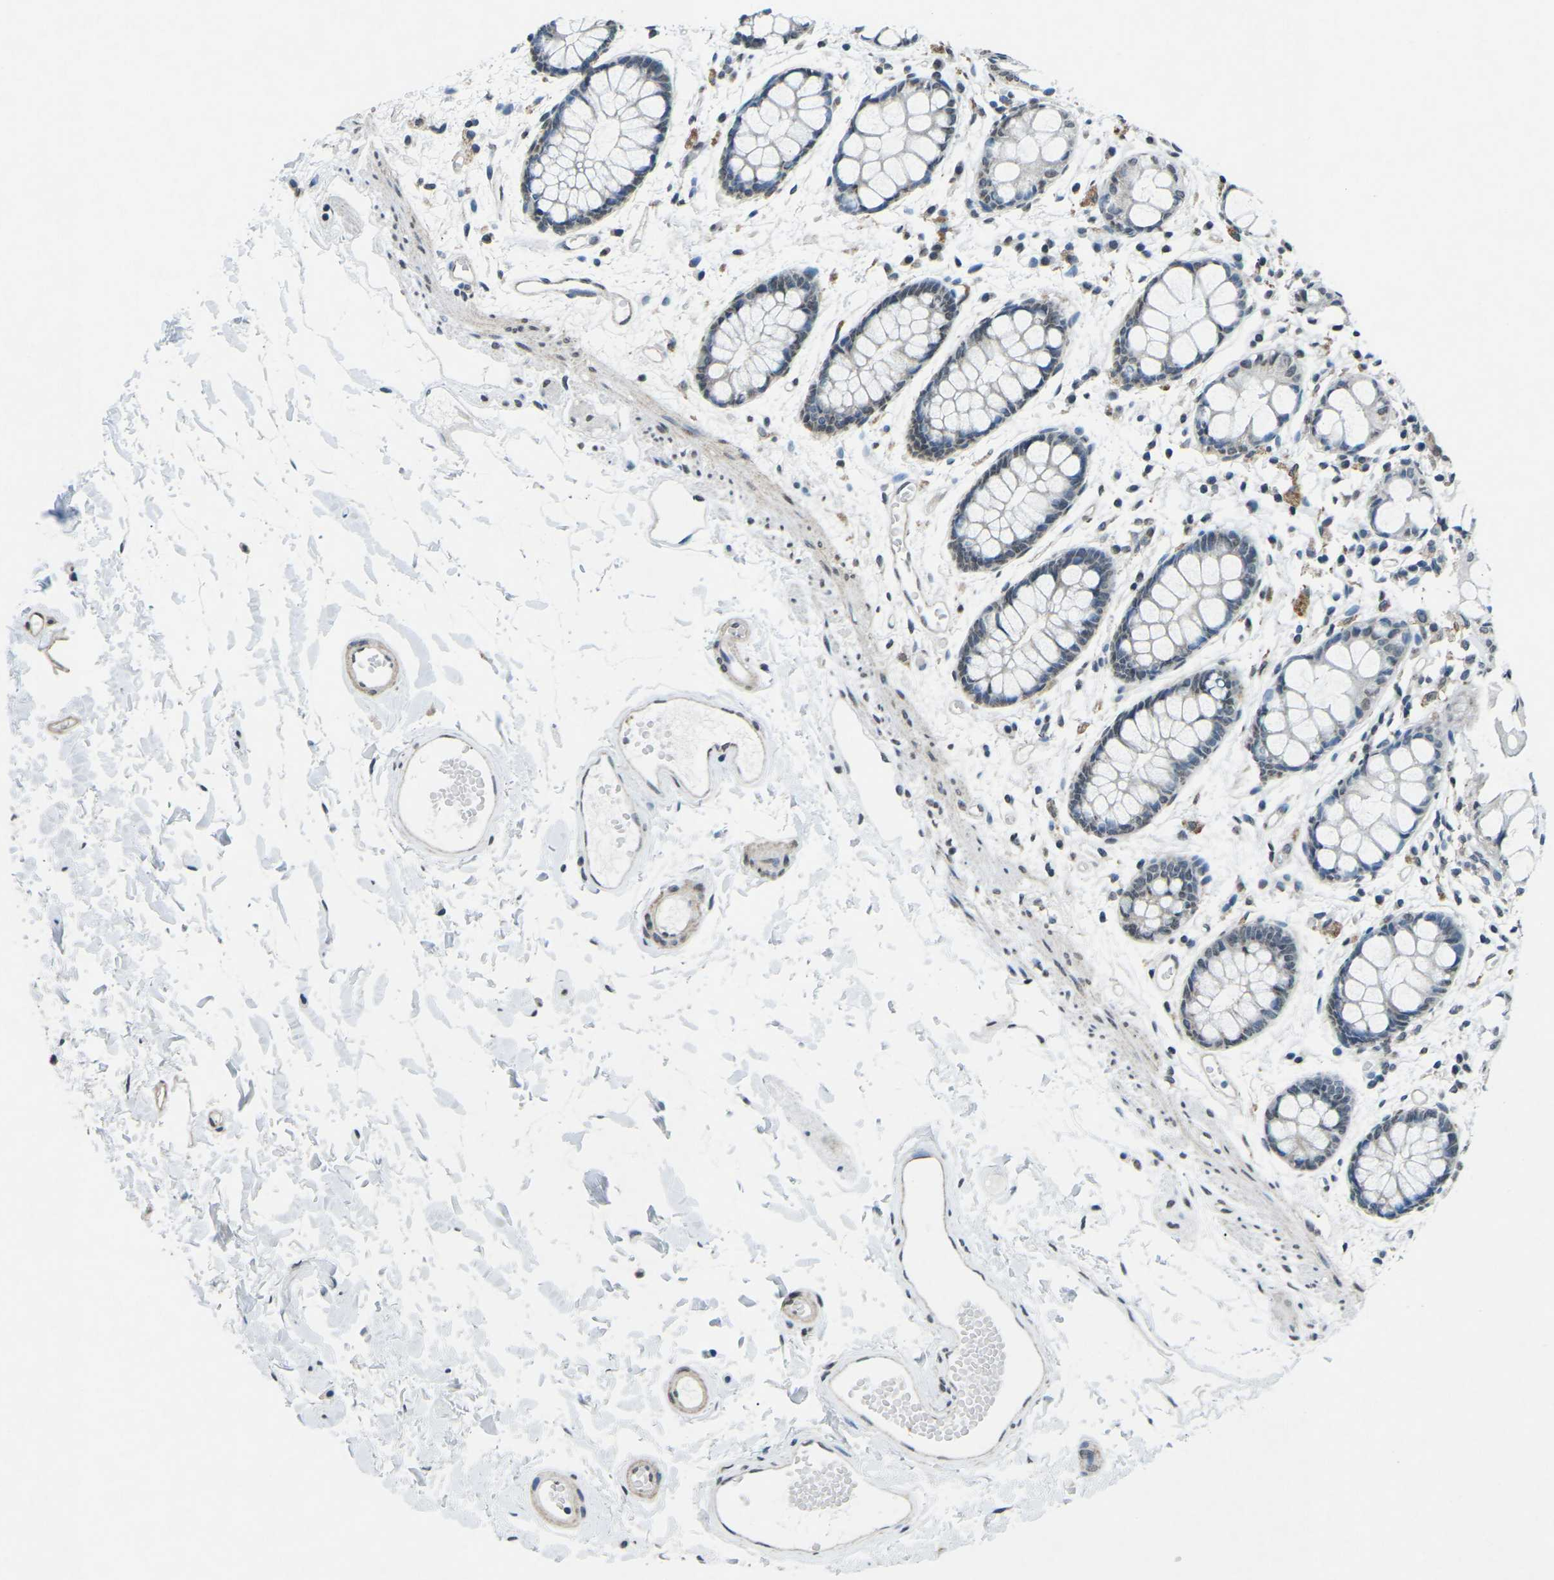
{"staining": {"intensity": "negative", "quantity": "none", "location": "none"}, "tissue": "rectum", "cell_type": "Glandular cells", "image_type": "normal", "snomed": [{"axis": "morphology", "description": "Normal tissue, NOS"}, {"axis": "topography", "description": "Rectum"}], "caption": "Immunohistochemistry (IHC) of benign rectum reveals no expression in glandular cells. (Stains: DAB (3,3'-diaminobenzidine) immunohistochemistry (IHC) with hematoxylin counter stain, Microscopy: brightfield microscopy at high magnification).", "gene": "TFR2", "patient": {"sex": "female", "age": 66}}